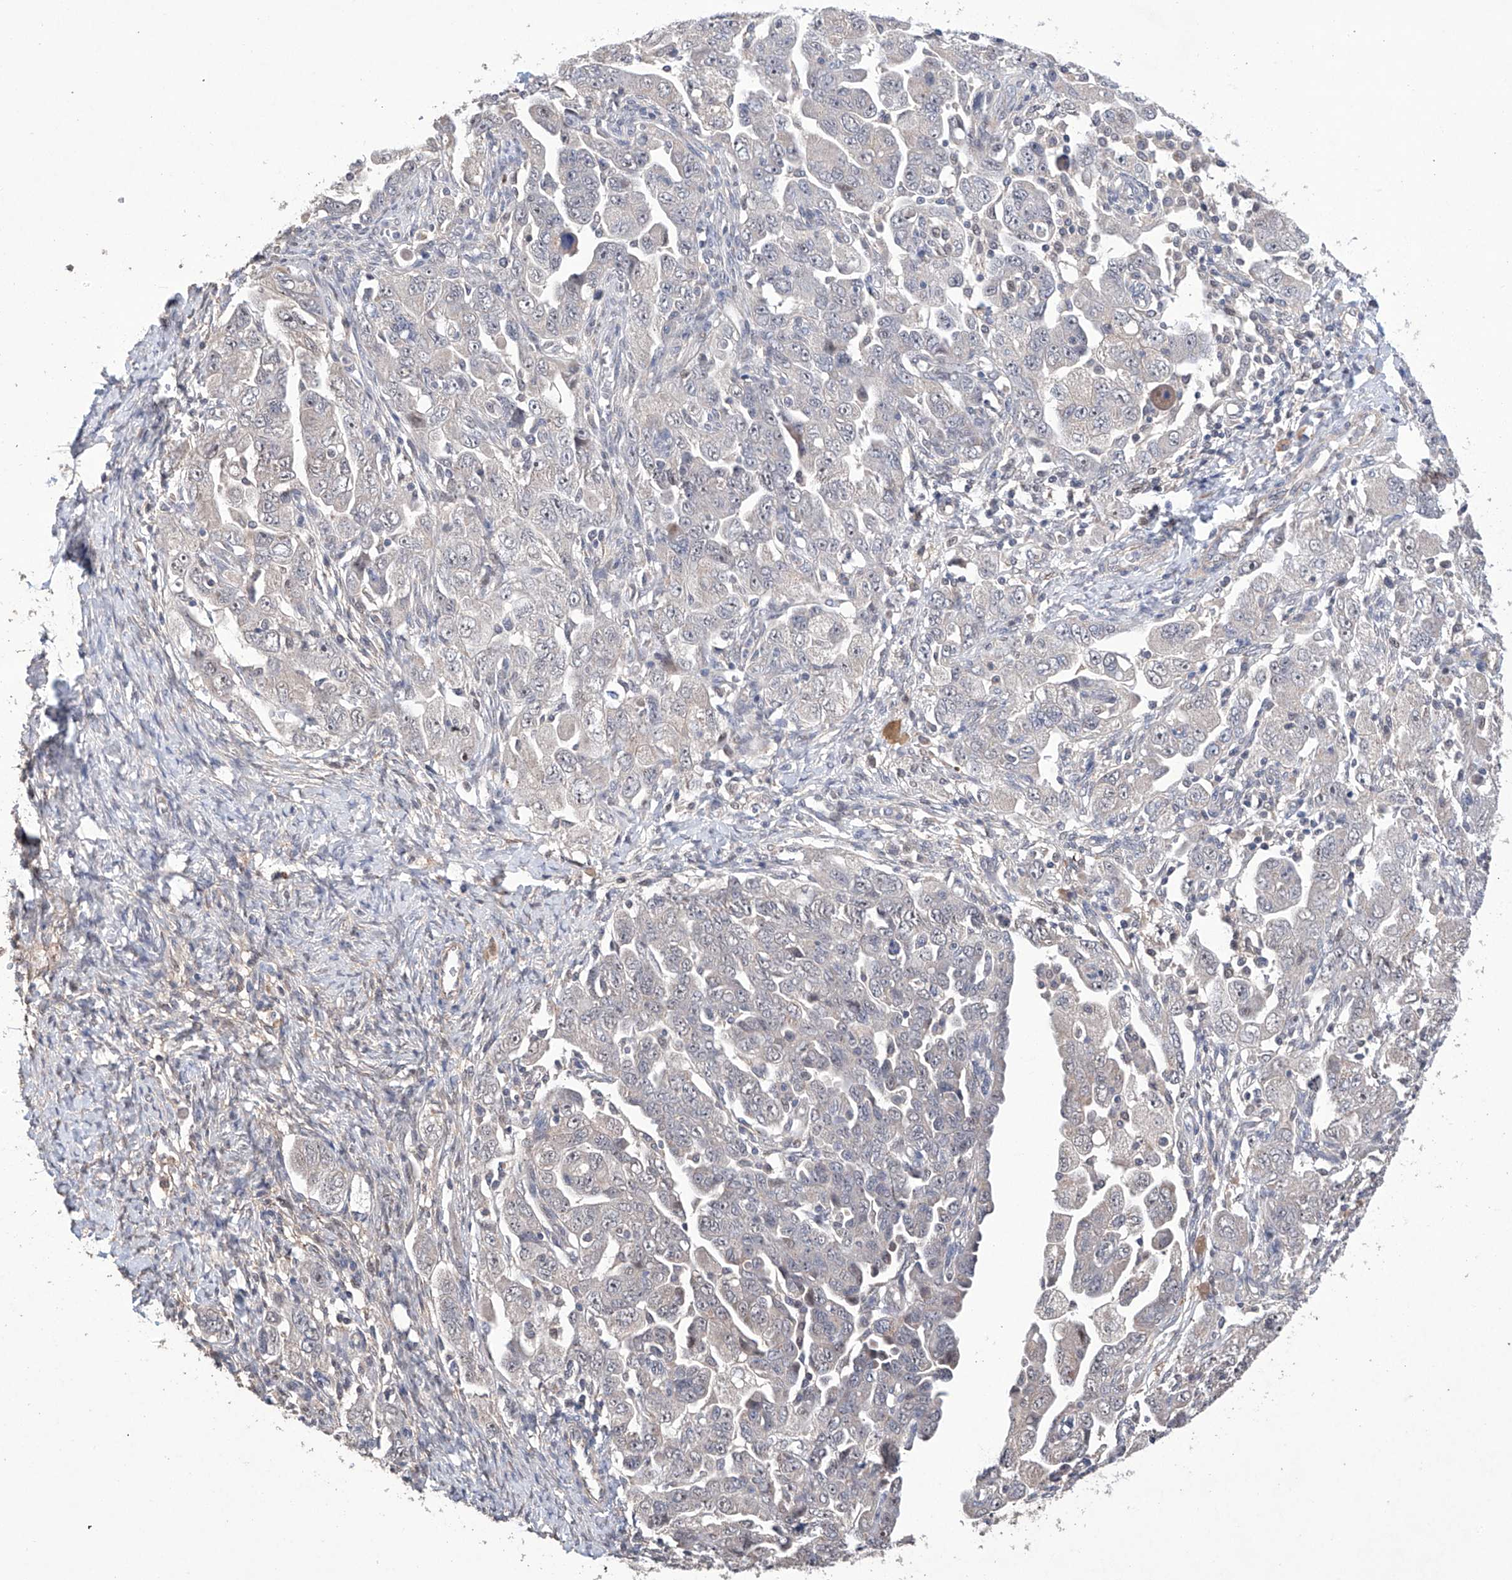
{"staining": {"intensity": "weak", "quantity": "<25%", "location": "cytoplasmic/membranous"}, "tissue": "ovarian cancer", "cell_type": "Tumor cells", "image_type": "cancer", "snomed": [{"axis": "morphology", "description": "Carcinoma, NOS"}, {"axis": "morphology", "description": "Cystadenocarcinoma, serous, NOS"}, {"axis": "topography", "description": "Ovary"}], "caption": "An image of ovarian cancer stained for a protein shows no brown staining in tumor cells.", "gene": "AFG1L", "patient": {"sex": "female", "age": 69}}